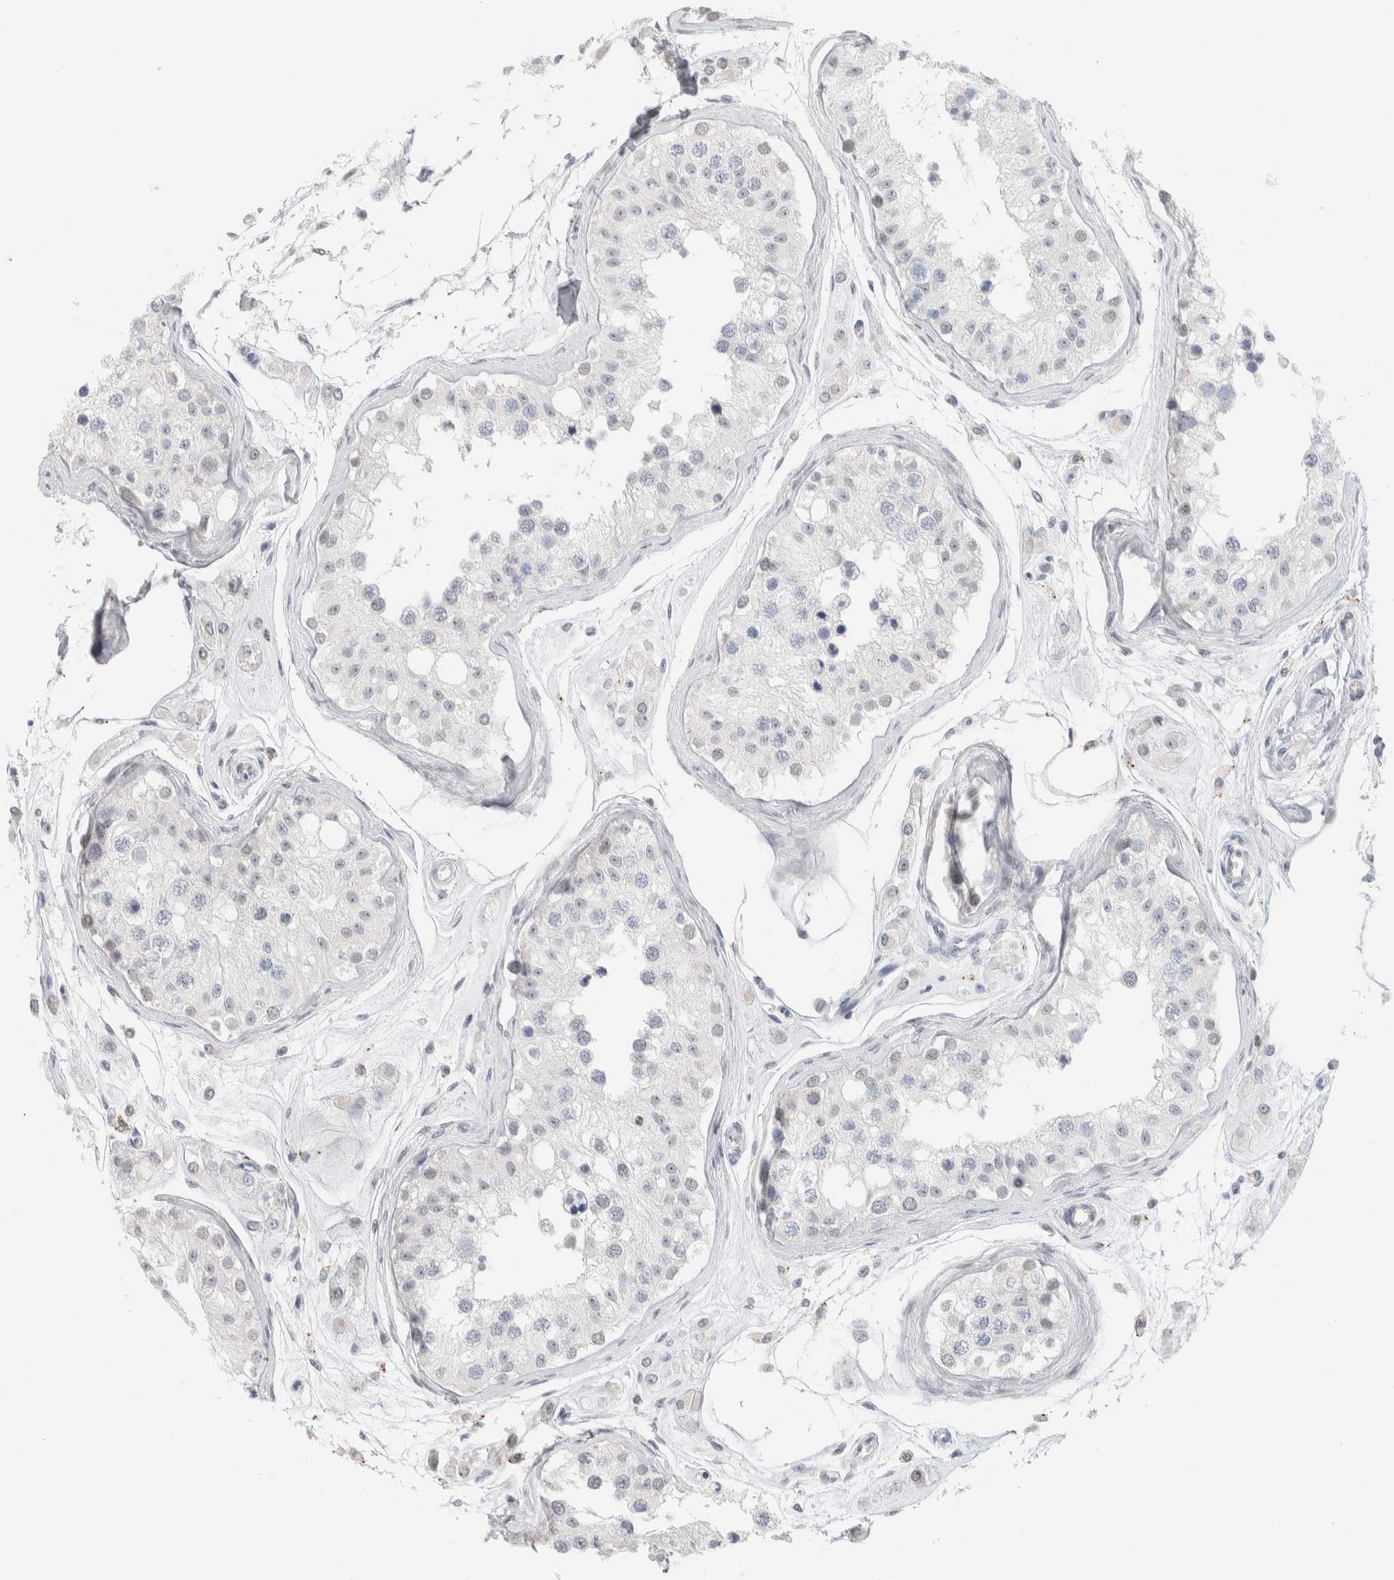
{"staining": {"intensity": "weak", "quantity": "25%-75%", "location": "nuclear"}, "tissue": "testis", "cell_type": "Cells in seminiferous ducts", "image_type": "normal", "snomed": [{"axis": "morphology", "description": "Normal tissue, NOS"}, {"axis": "morphology", "description": "Adenocarcinoma, metastatic, NOS"}, {"axis": "topography", "description": "Testis"}], "caption": "This image displays normal testis stained with immunohistochemistry to label a protein in brown. The nuclear of cells in seminiferous ducts show weak positivity for the protein. Nuclei are counter-stained blue.", "gene": "CDH17", "patient": {"sex": "male", "age": 26}}